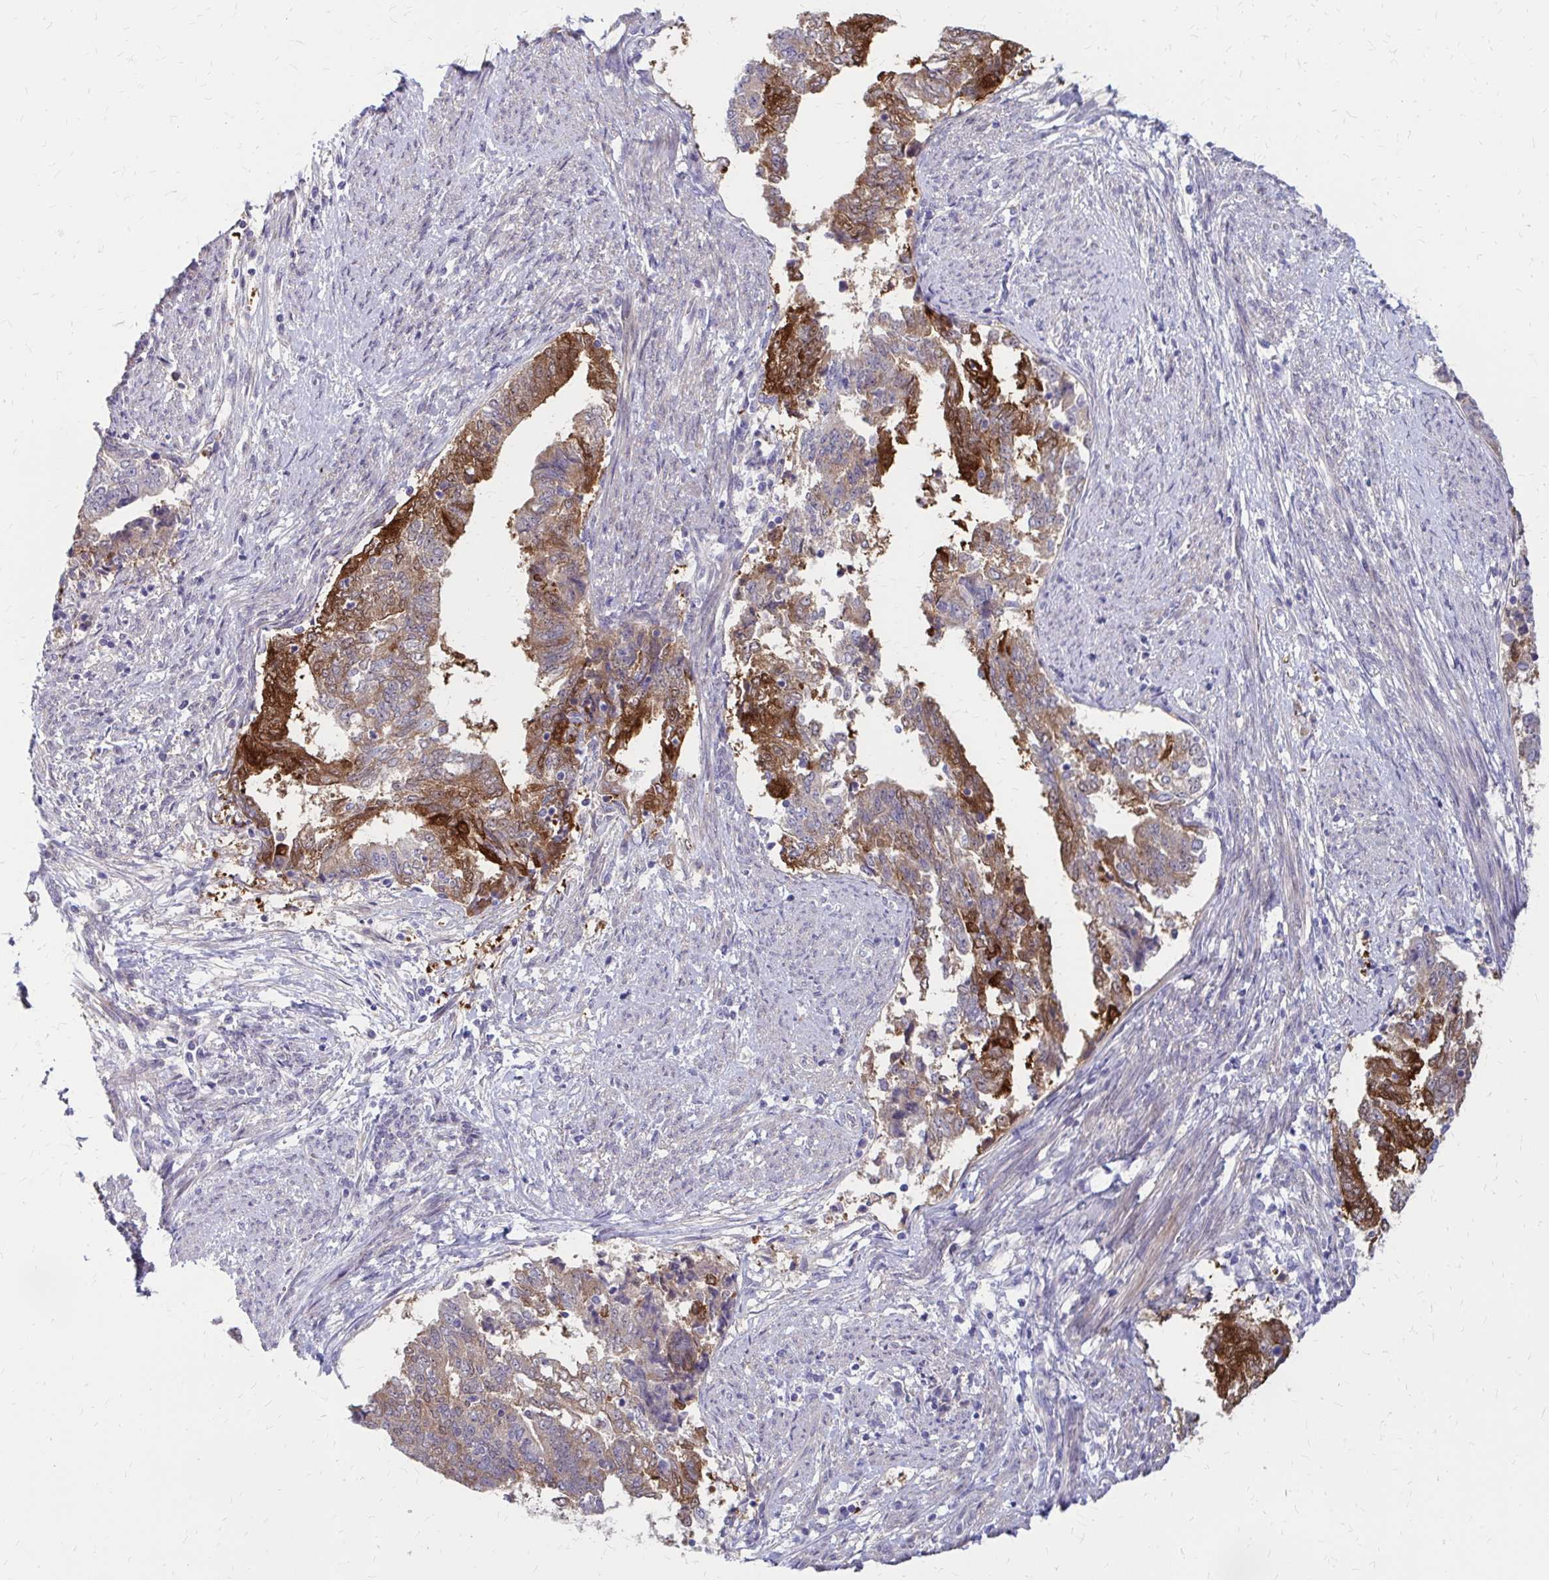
{"staining": {"intensity": "moderate", "quantity": ">75%", "location": "cytoplasmic/membranous"}, "tissue": "endometrial cancer", "cell_type": "Tumor cells", "image_type": "cancer", "snomed": [{"axis": "morphology", "description": "Adenocarcinoma, NOS"}, {"axis": "topography", "description": "Endometrium"}], "caption": "A histopathology image of human endometrial cancer (adenocarcinoma) stained for a protein exhibits moderate cytoplasmic/membranous brown staining in tumor cells.", "gene": "GLYATL2", "patient": {"sex": "female", "age": 65}}